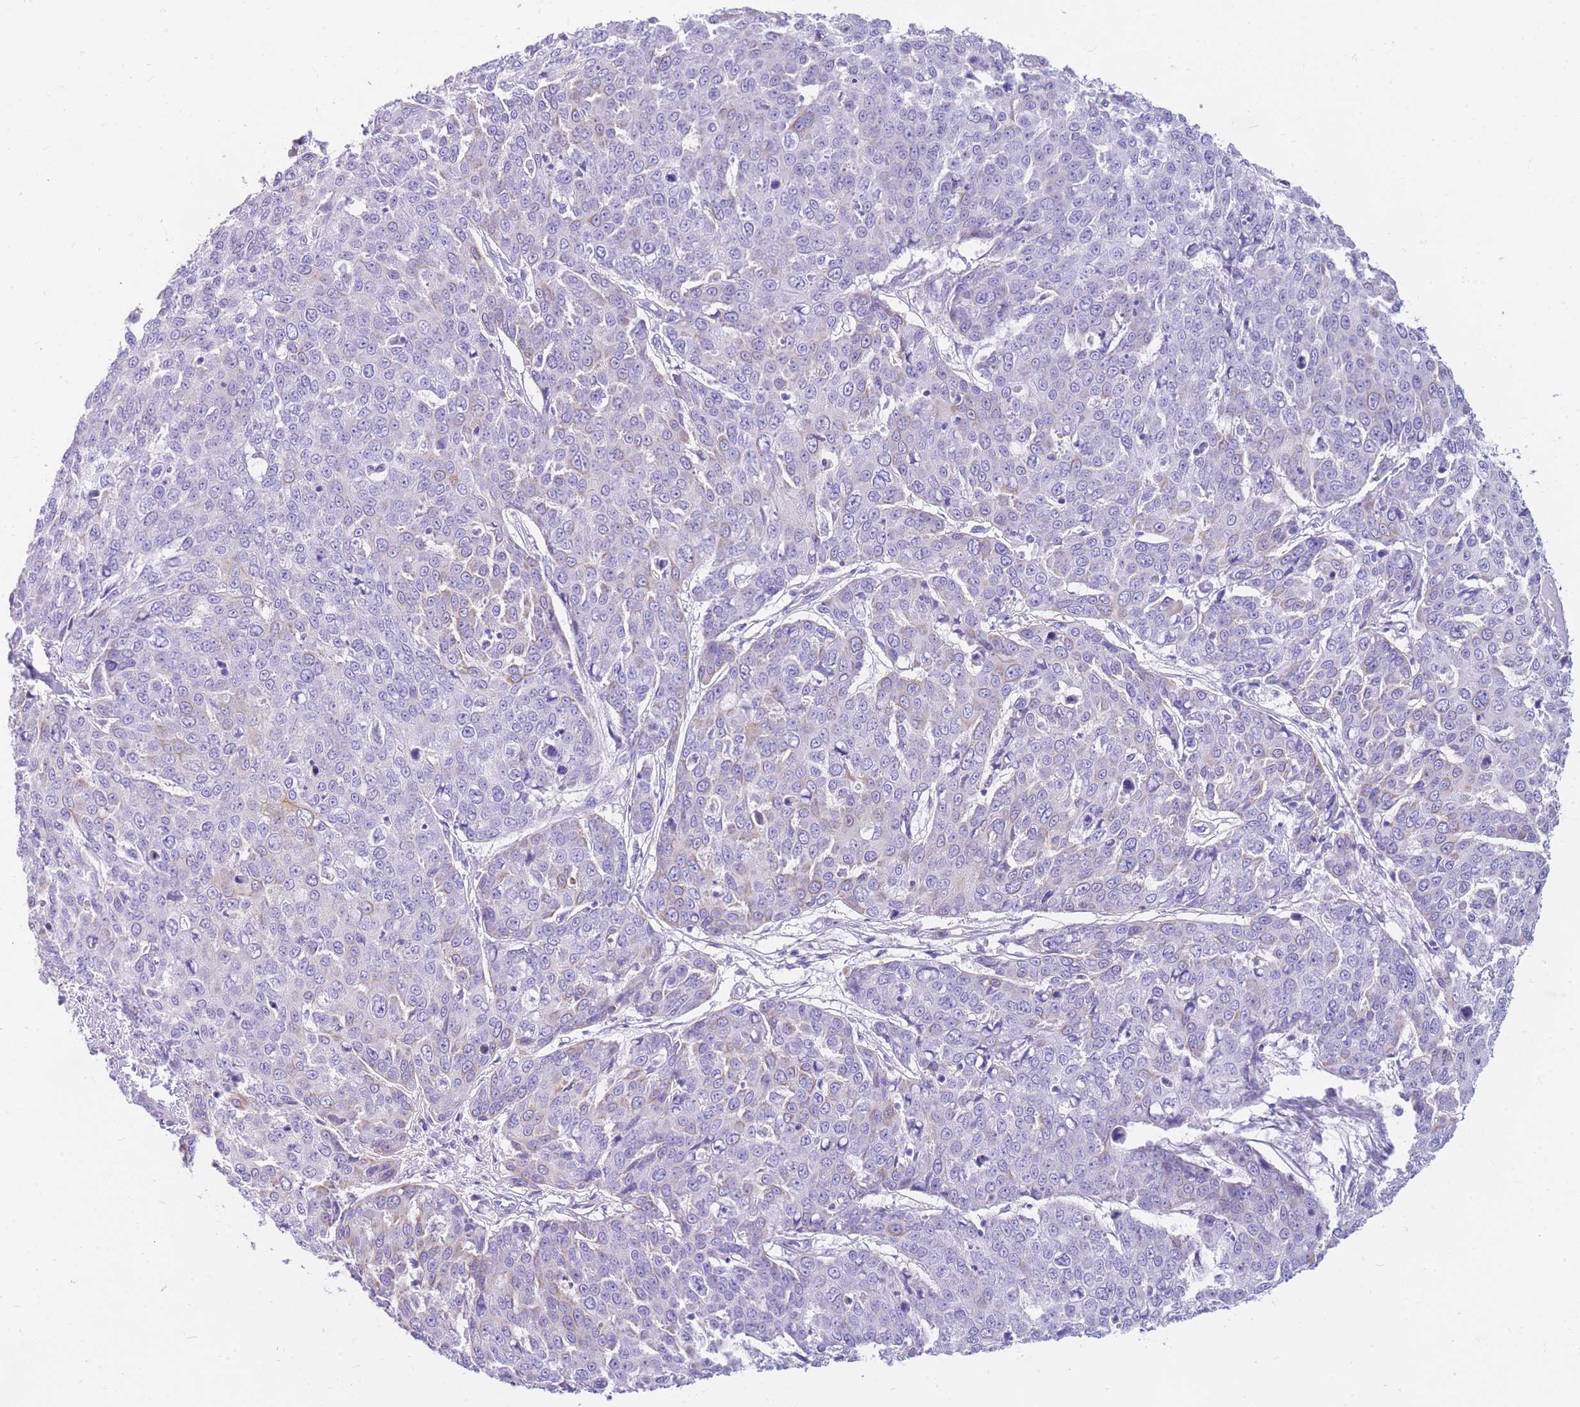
{"staining": {"intensity": "negative", "quantity": "none", "location": "none"}, "tissue": "skin cancer", "cell_type": "Tumor cells", "image_type": "cancer", "snomed": [{"axis": "morphology", "description": "Squamous cell carcinoma, NOS"}, {"axis": "topography", "description": "Skin"}], "caption": "This image is of skin cancer stained with immunohistochemistry (IHC) to label a protein in brown with the nuclei are counter-stained blue. There is no expression in tumor cells.", "gene": "TPSAB1", "patient": {"sex": "male", "age": 71}}